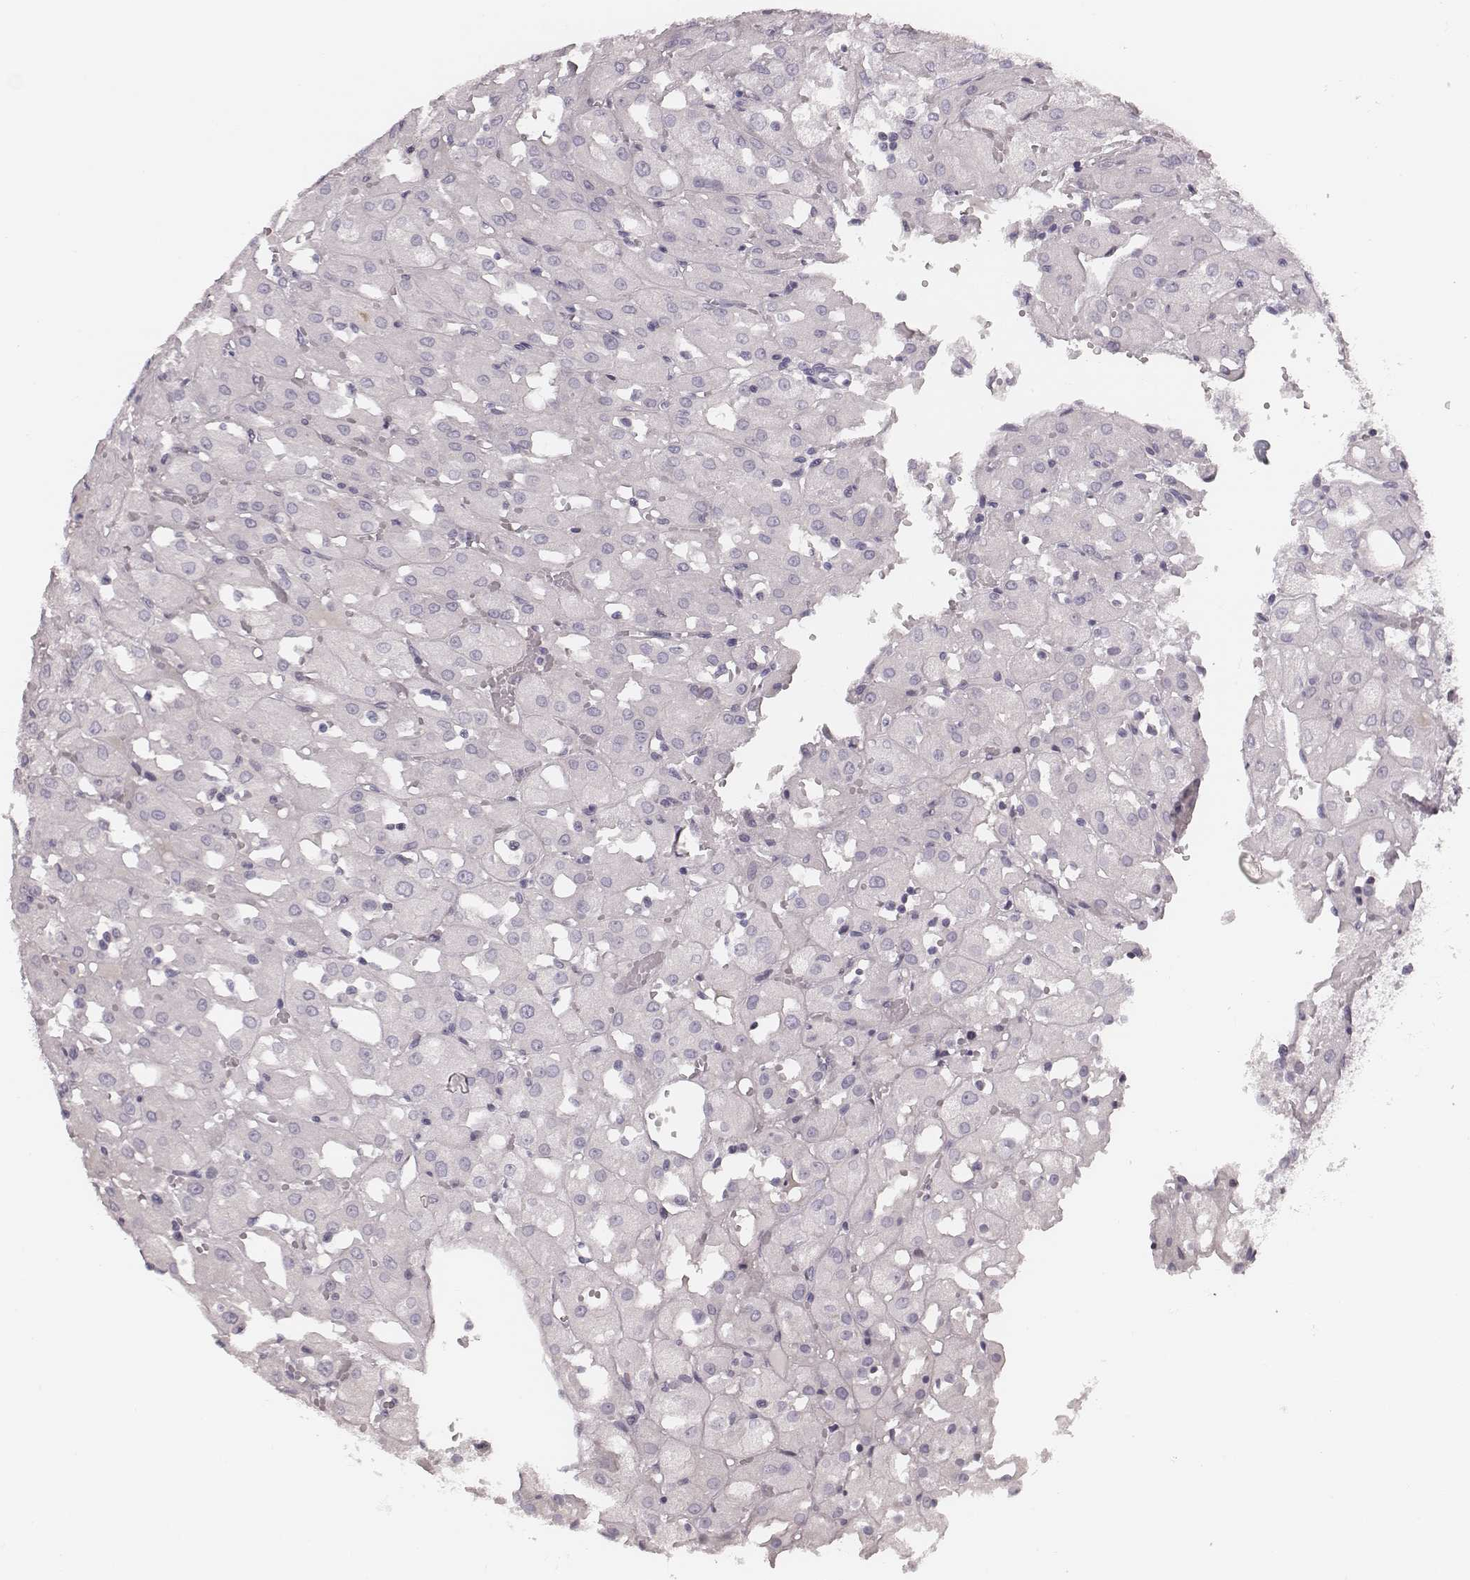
{"staining": {"intensity": "negative", "quantity": "none", "location": "none"}, "tissue": "renal cancer", "cell_type": "Tumor cells", "image_type": "cancer", "snomed": [{"axis": "morphology", "description": "Adenocarcinoma, NOS"}, {"axis": "topography", "description": "Kidney"}], "caption": "The micrograph shows no significant positivity in tumor cells of adenocarcinoma (renal). (Brightfield microscopy of DAB immunohistochemistry (IHC) at high magnification).", "gene": "S100Z", "patient": {"sex": "male", "age": 72}}